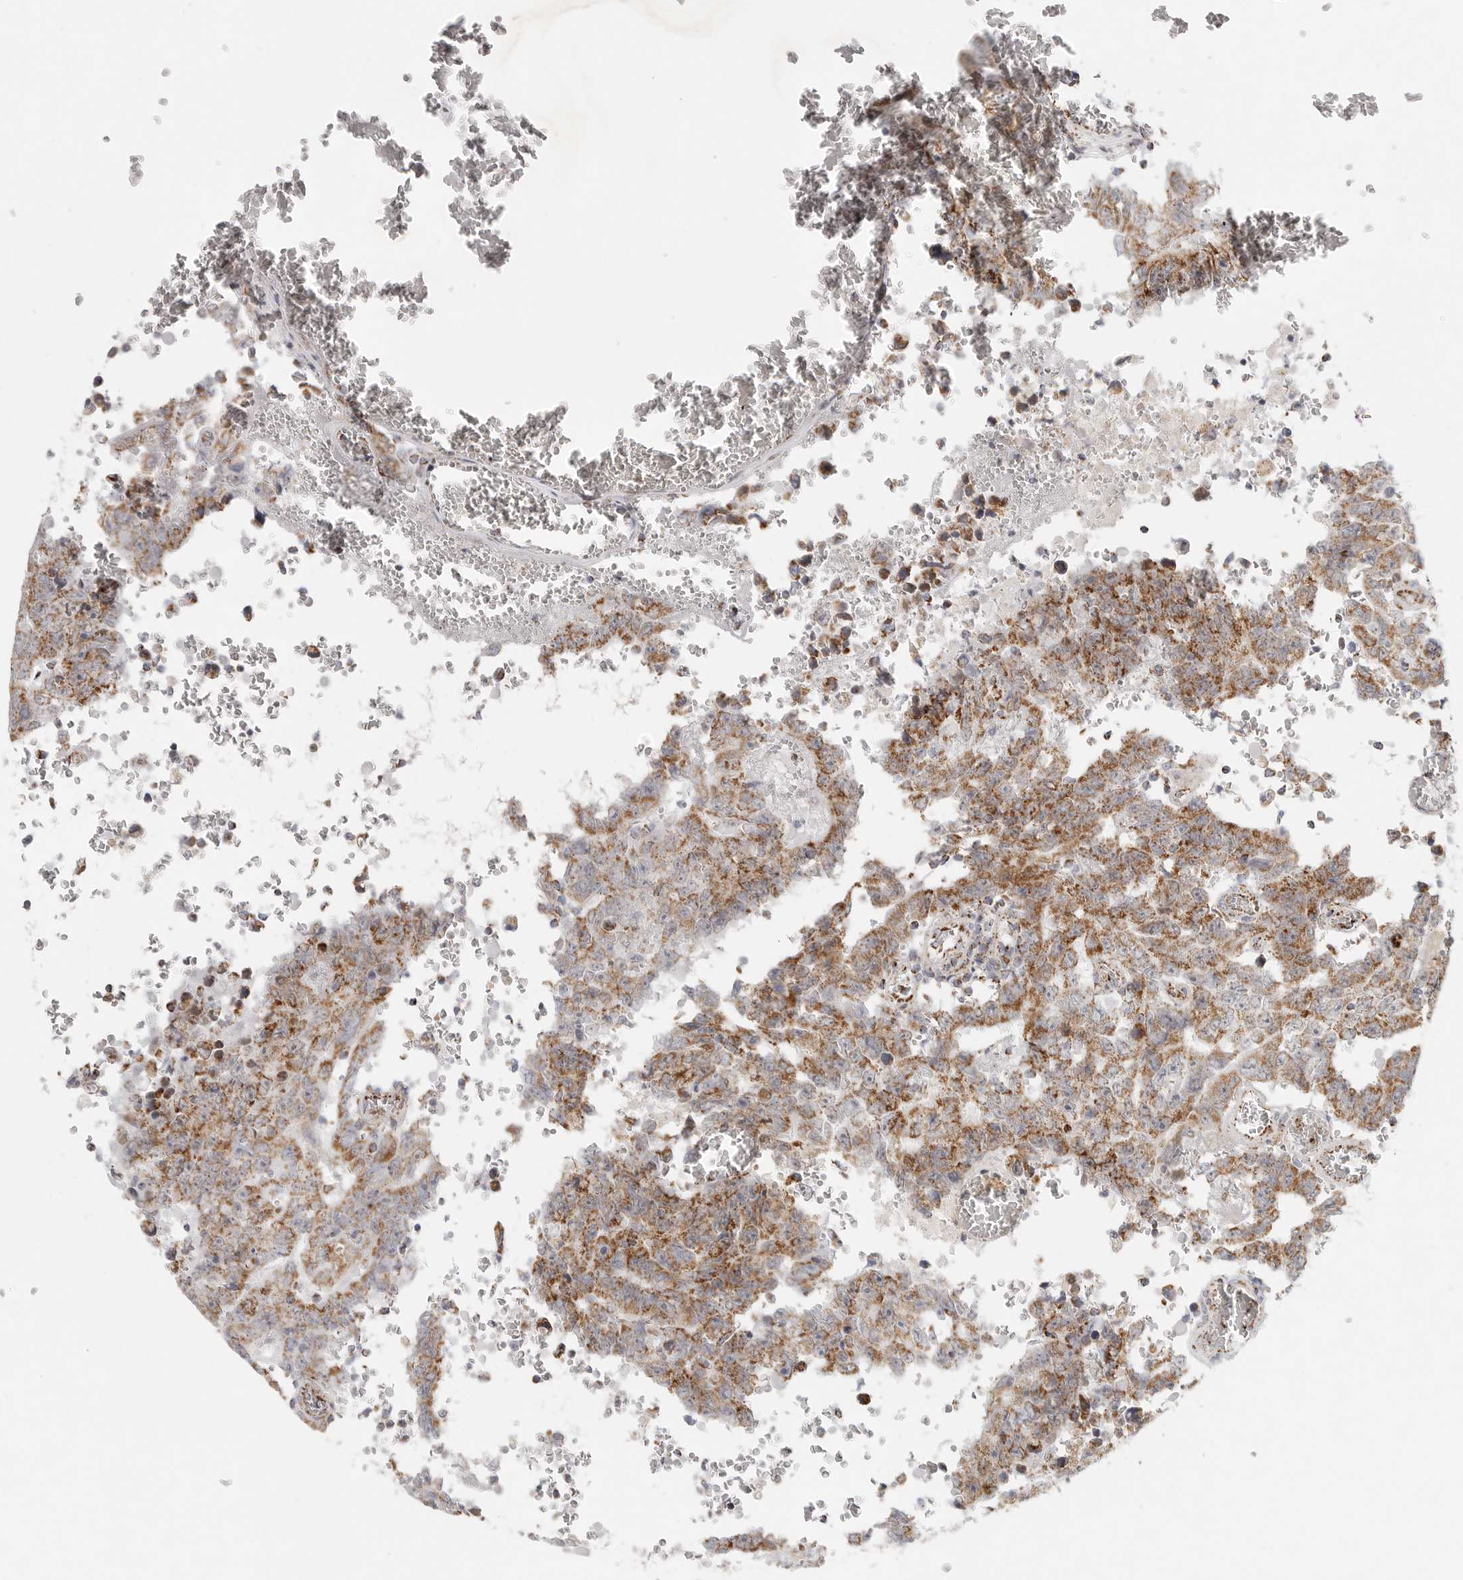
{"staining": {"intensity": "moderate", "quantity": ">75%", "location": "cytoplasmic/membranous"}, "tissue": "testis cancer", "cell_type": "Tumor cells", "image_type": "cancer", "snomed": [{"axis": "morphology", "description": "Carcinoma, Embryonal, NOS"}, {"axis": "topography", "description": "Testis"}], "caption": "IHC of testis cancer (embryonal carcinoma) demonstrates medium levels of moderate cytoplasmic/membranous staining in approximately >75% of tumor cells.", "gene": "SLC25A26", "patient": {"sex": "male", "age": 26}}